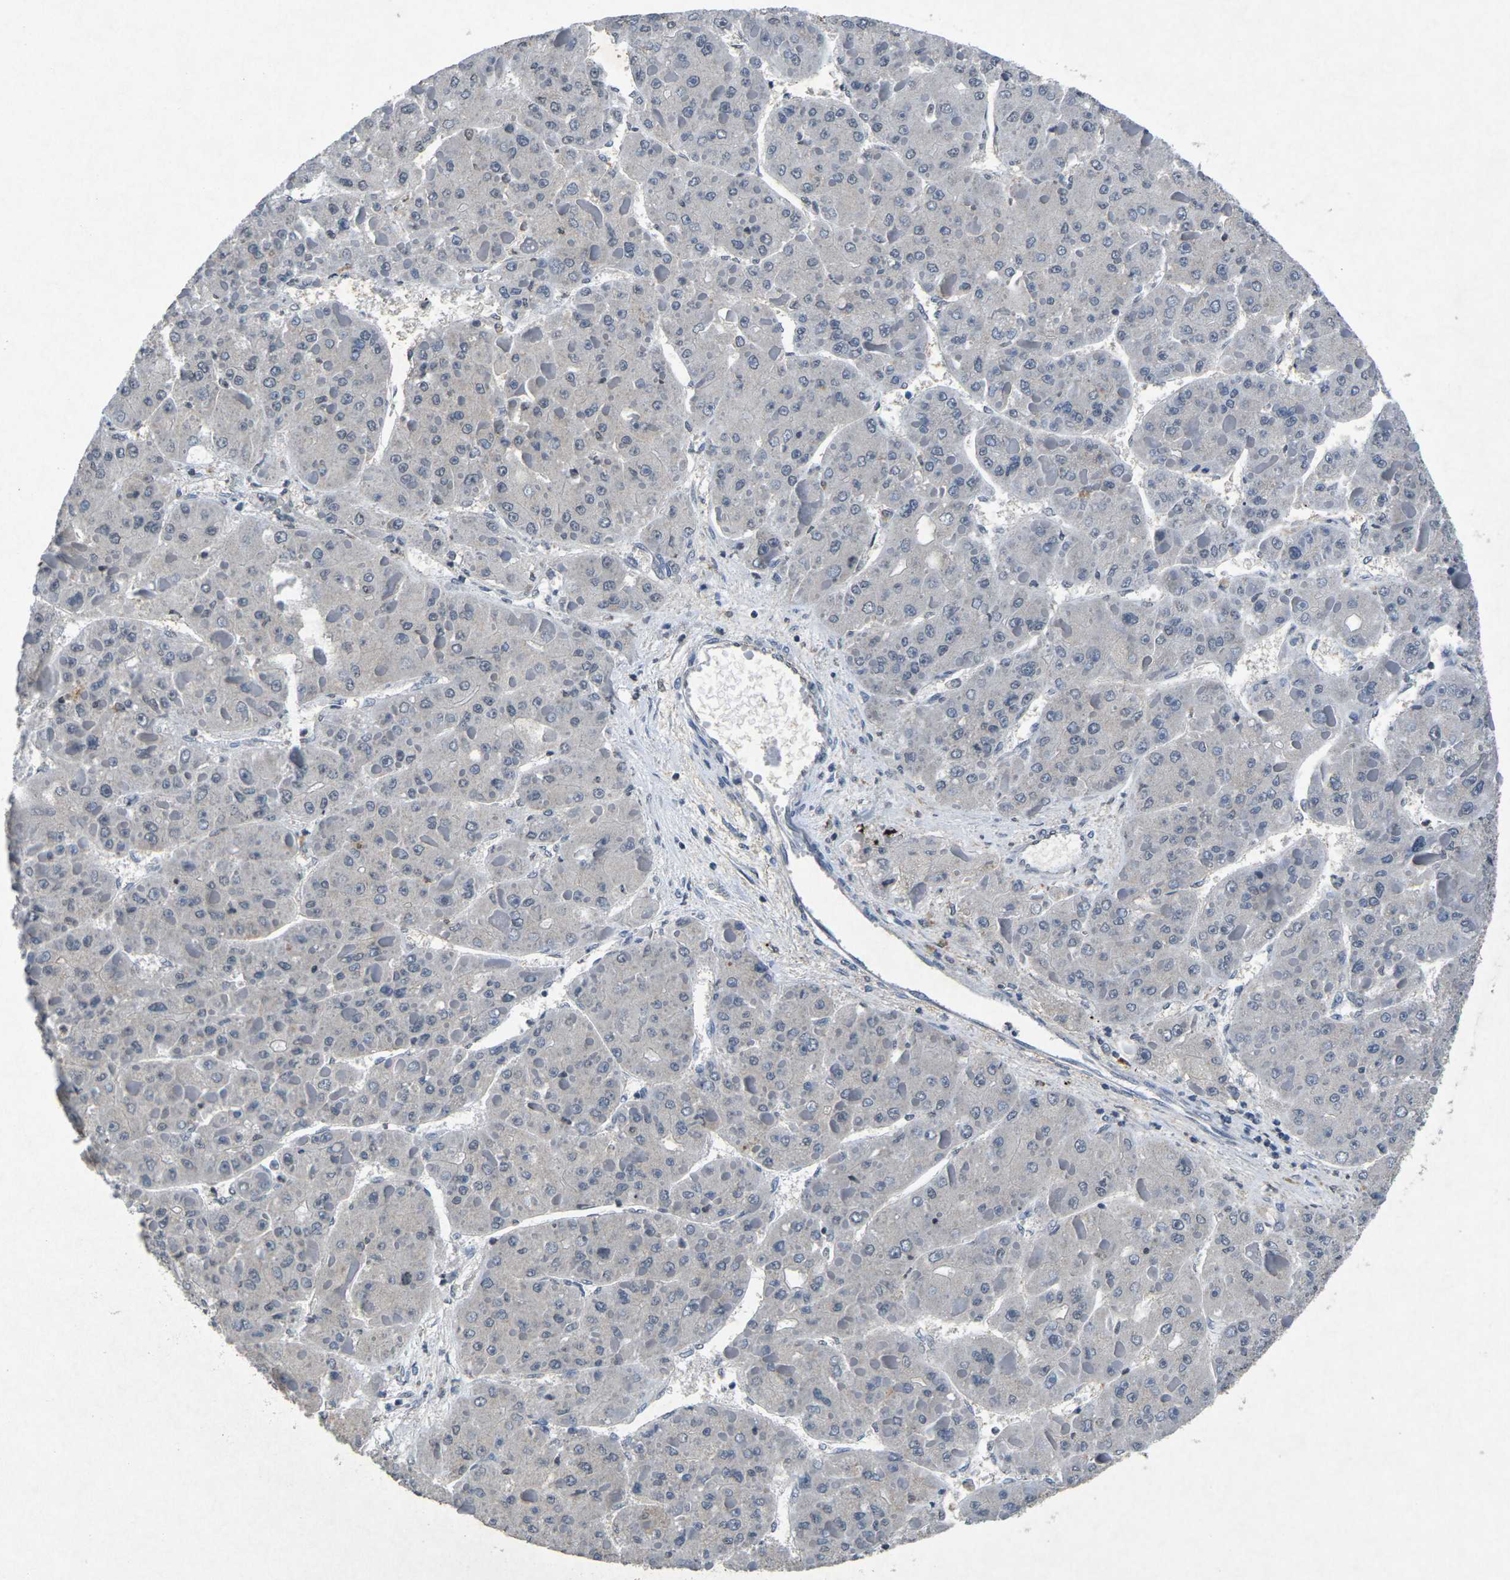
{"staining": {"intensity": "negative", "quantity": "none", "location": "none"}, "tissue": "liver cancer", "cell_type": "Tumor cells", "image_type": "cancer", "snomed": [{"axis": "morphology", "description": "Carcinoma, Hepatocellular, NOS"}, {"axis": "topography", "description": "Liver"}], "caption": "IHC histopathology image of hepatocellular carcinoma (liver) stained for a protein (brown), which reveals no positivity in tumor cells.", "gene": "PLG", "patient": {"sex": "female", "age": 73}}